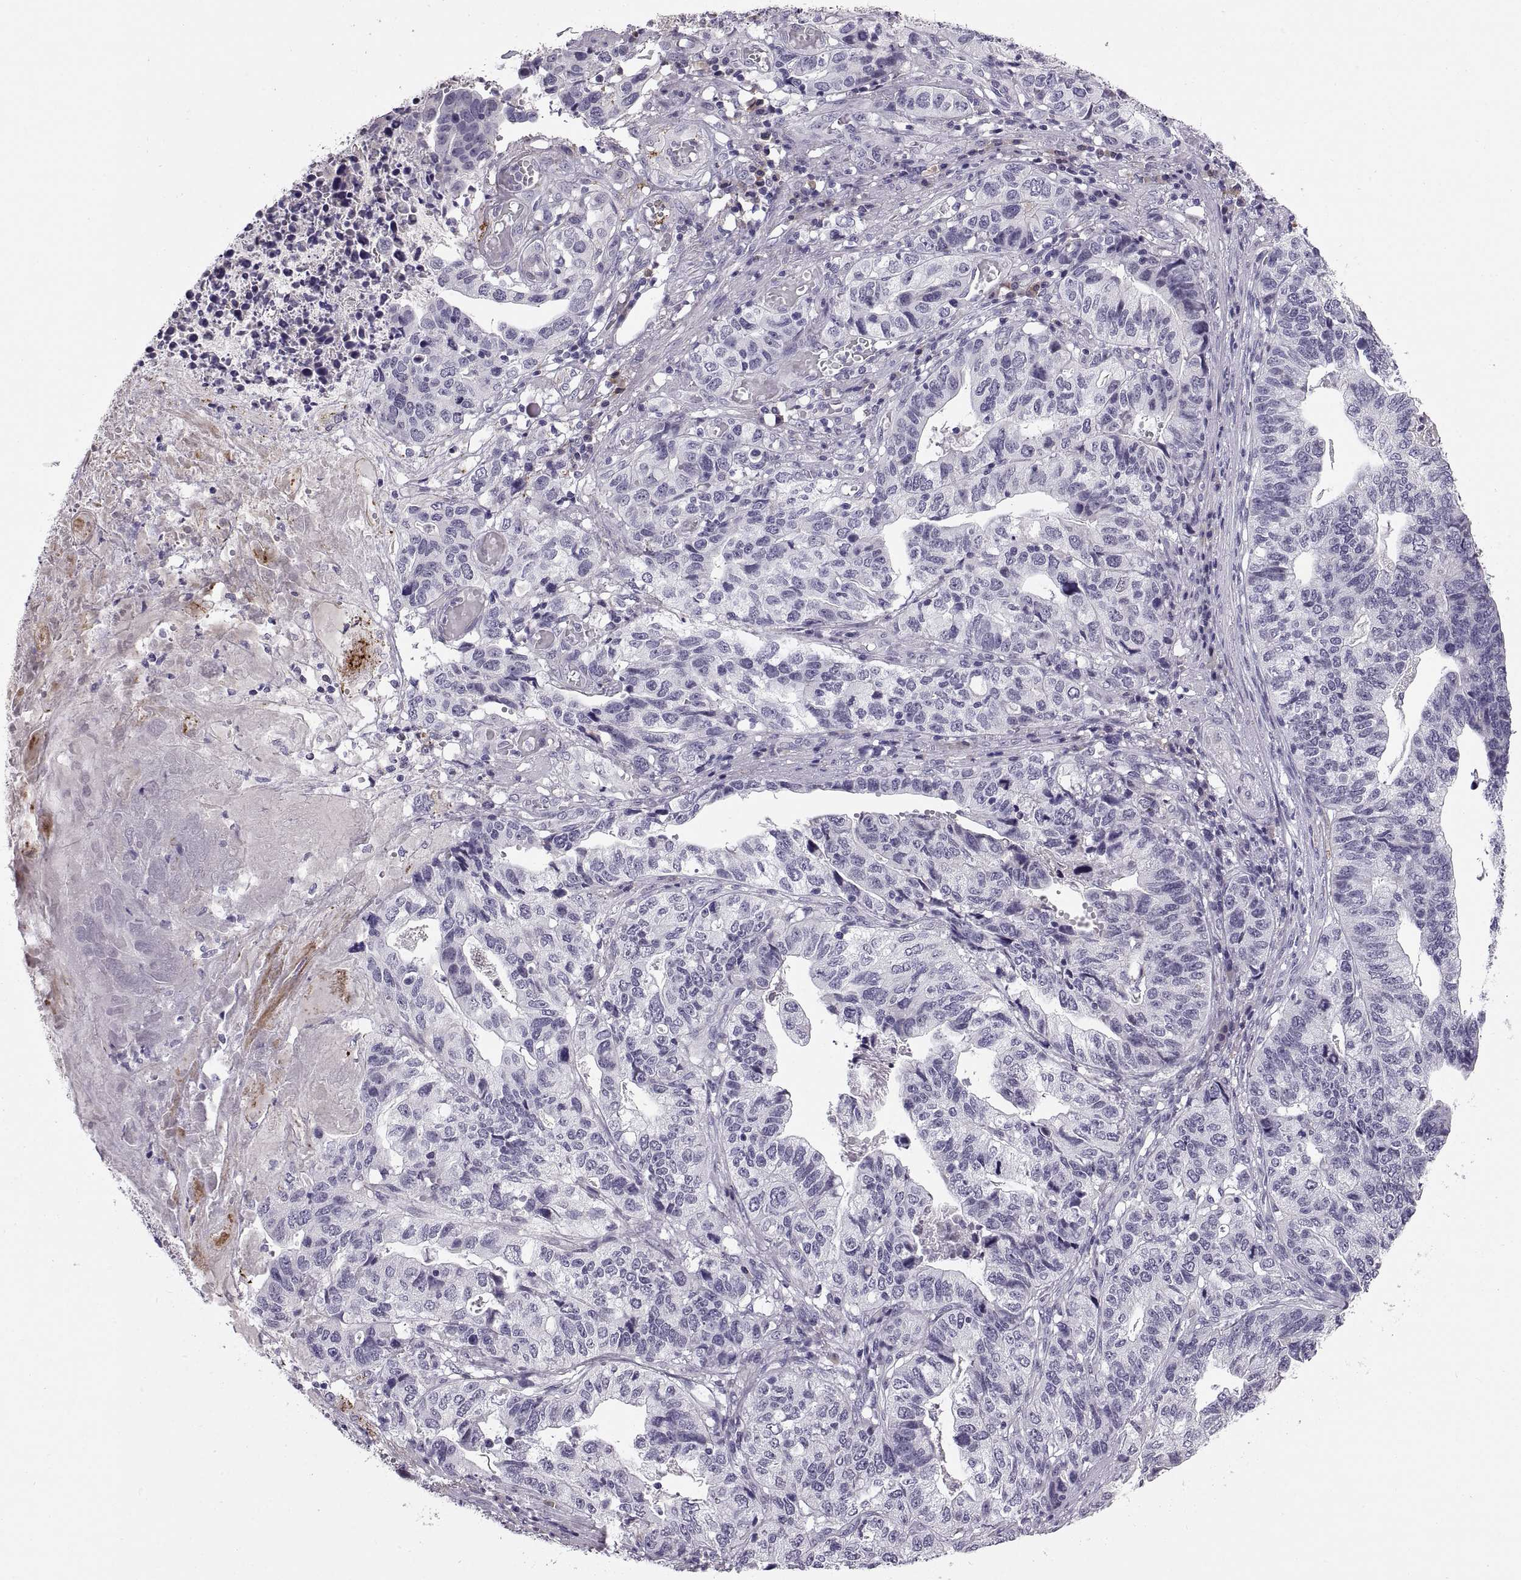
{"staining": {"intensity": "negative", "quantity": "none", "location": "none"}, "tissue": "stomach cancer", "cell_type": "Tumor cells", "image_type": "cancer", "snomed": [{"axis": "morphology", "description": "Adenocarcinoma, NOS"}, {"axis": "topography", "description": "Stomach, upper"}], "caption": "Tumor cells show no significant staining in stomach adenocarcinoma.", "gene": "MAGEB18", "patient": {"sex": "female", "age": 67}}